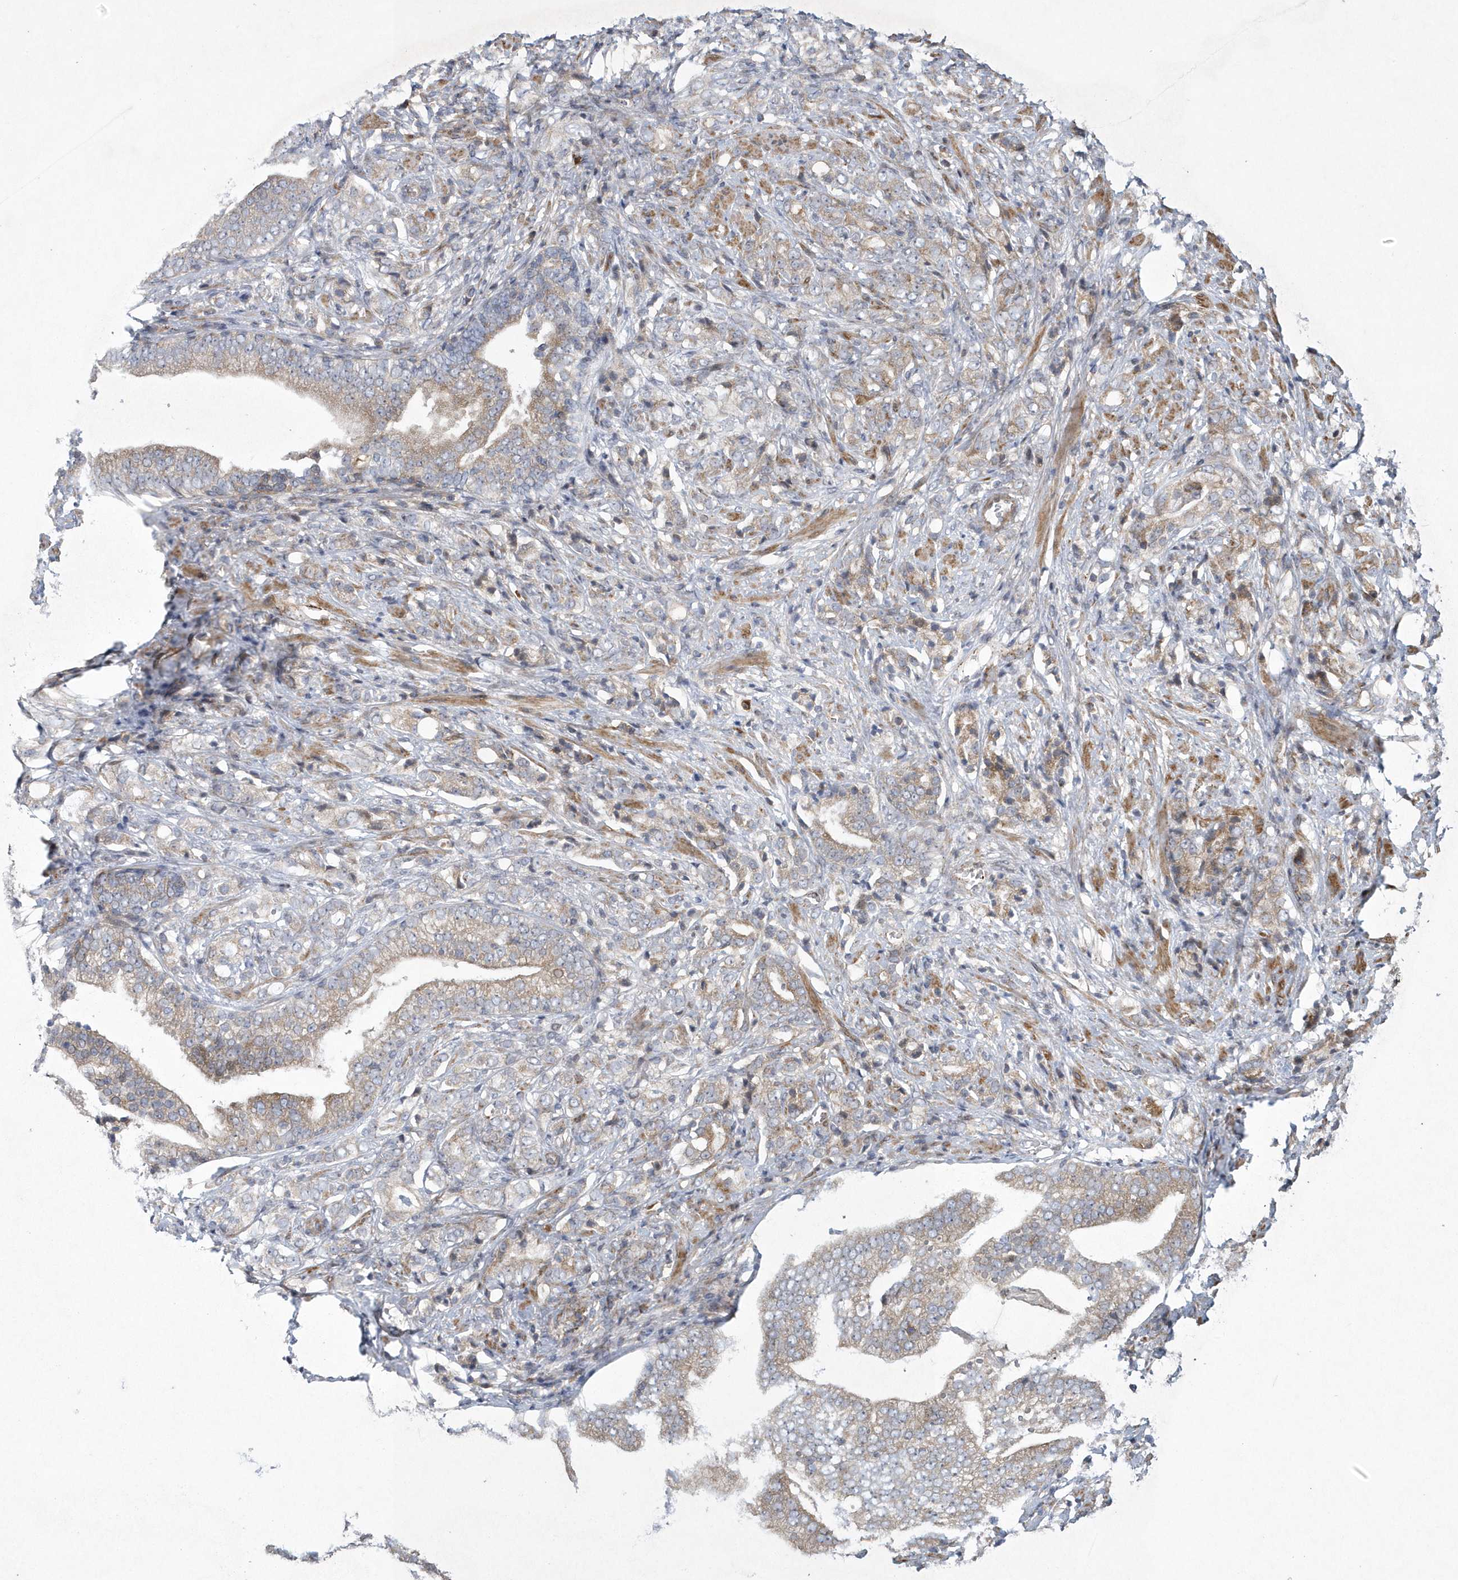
{"staining": {"intensity": "moderate", "quantity": "<25%", "location": "cytoplasmic/membranous"}, "tissue": "prostate cancer", "cell_type": "Tumor cells", "image_type": "cancer", "snomed": [{"axis": "morphology", "description": "Adenocarcinoma, High grade"}, {"axis": "topography", "description": "Prostate"}], "caption": "IHC of prostate cancer shows low levels of moderate cytoplasmic/membranous positivity in approximately <25% of tumor cells. (brown staining indicates protein expression, while blue staining denotes nuclei).", "gene": "N4BP2", "patient": {"sex": "male", "age": 57}}